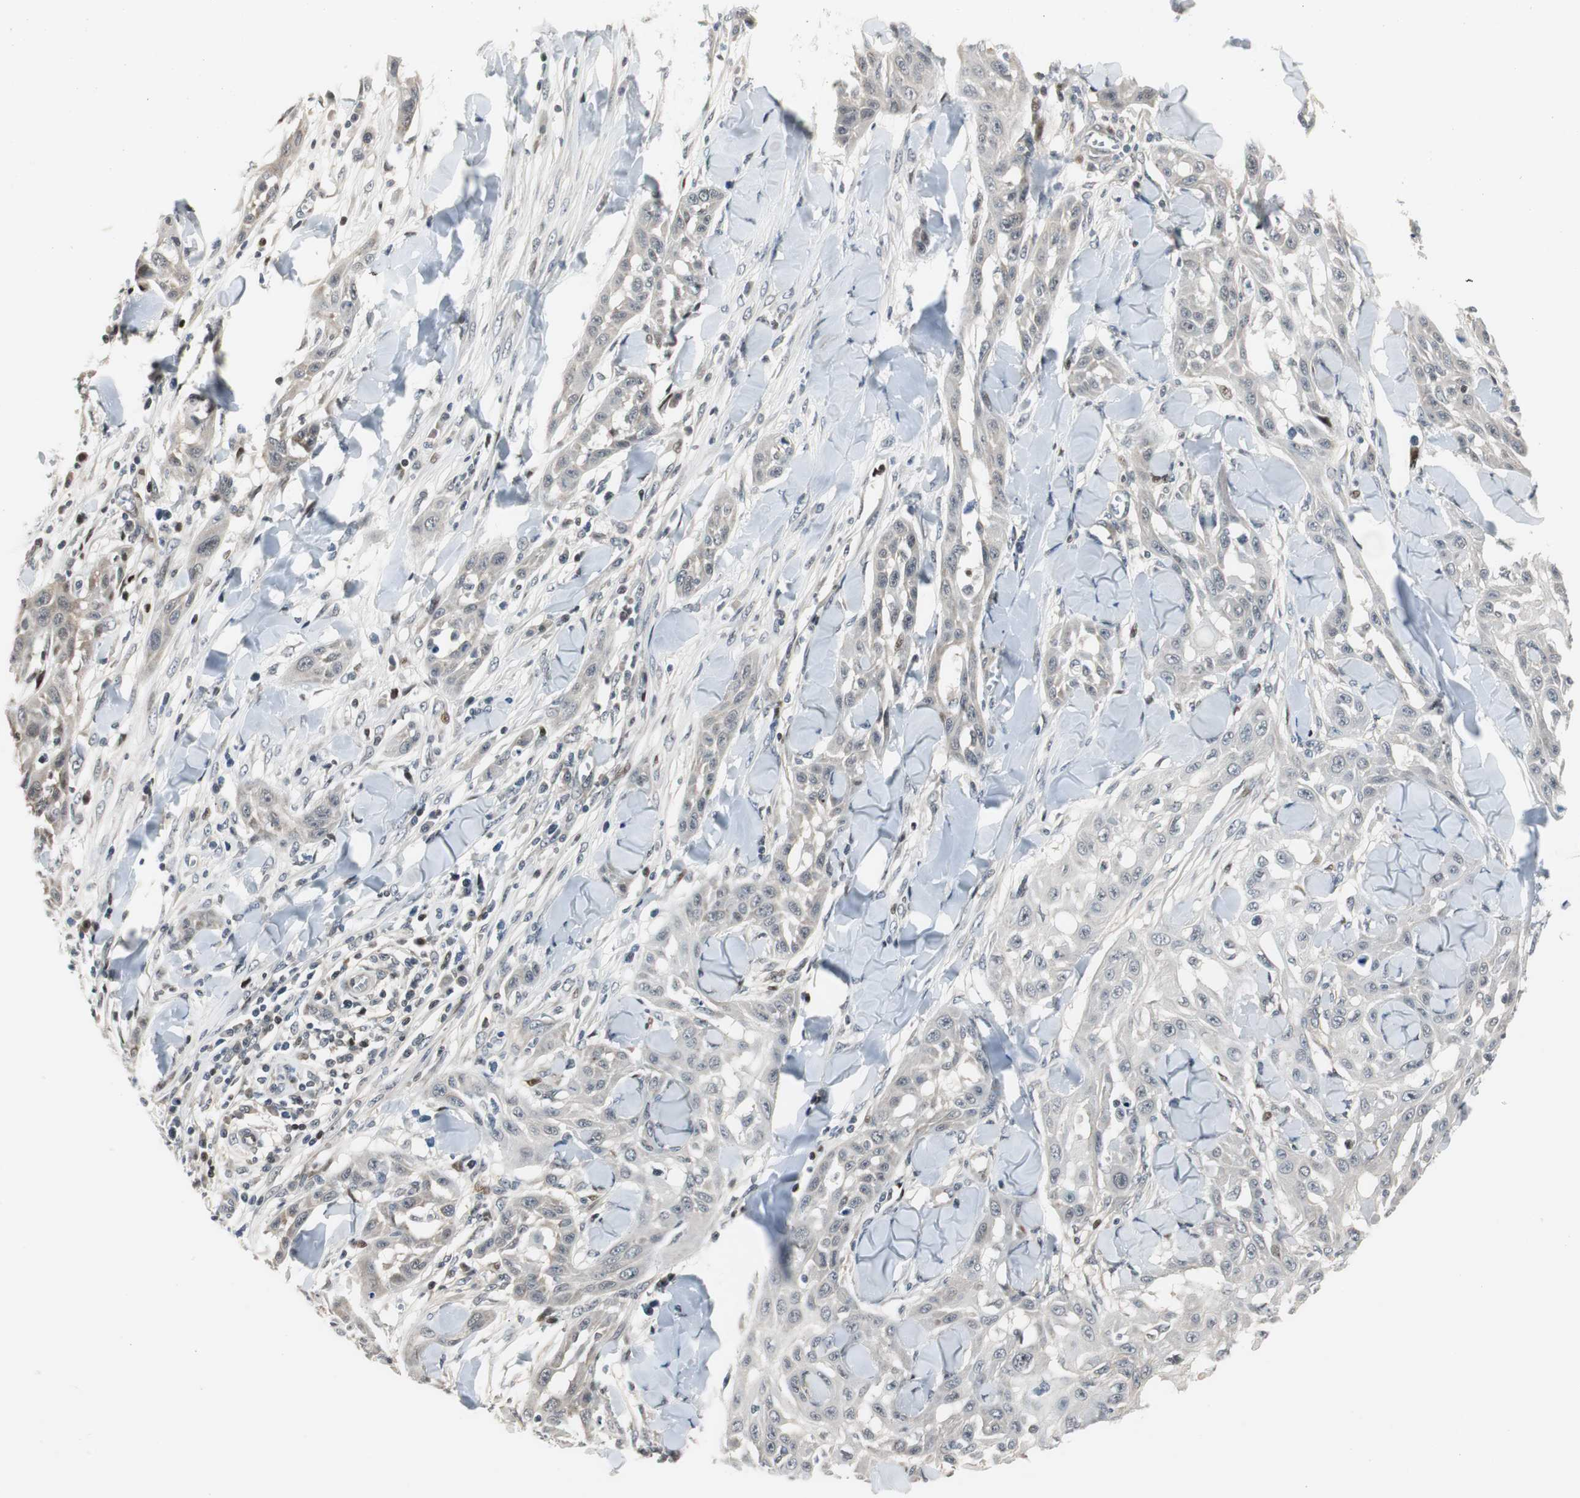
{"staining": {"intensity": "negative", "quantity": "none", "location": "none"}, "tissue": "skin cancer", "cell_type": "Tumor cells", "image_type": "cancer", "snomed": [{"axis": "morphology", "description": "Squamous cell carcinoma, NOS"}, {"axis": "topography", "description": "Skin"}], "caption": "This is an immunohistochemistry (IHC) photomicrograph of squamous cell carcinoma (skin). There is no expression in tumor cells.", "gene": "RAD1", "patient": {"sex": "male", "age": 24}}